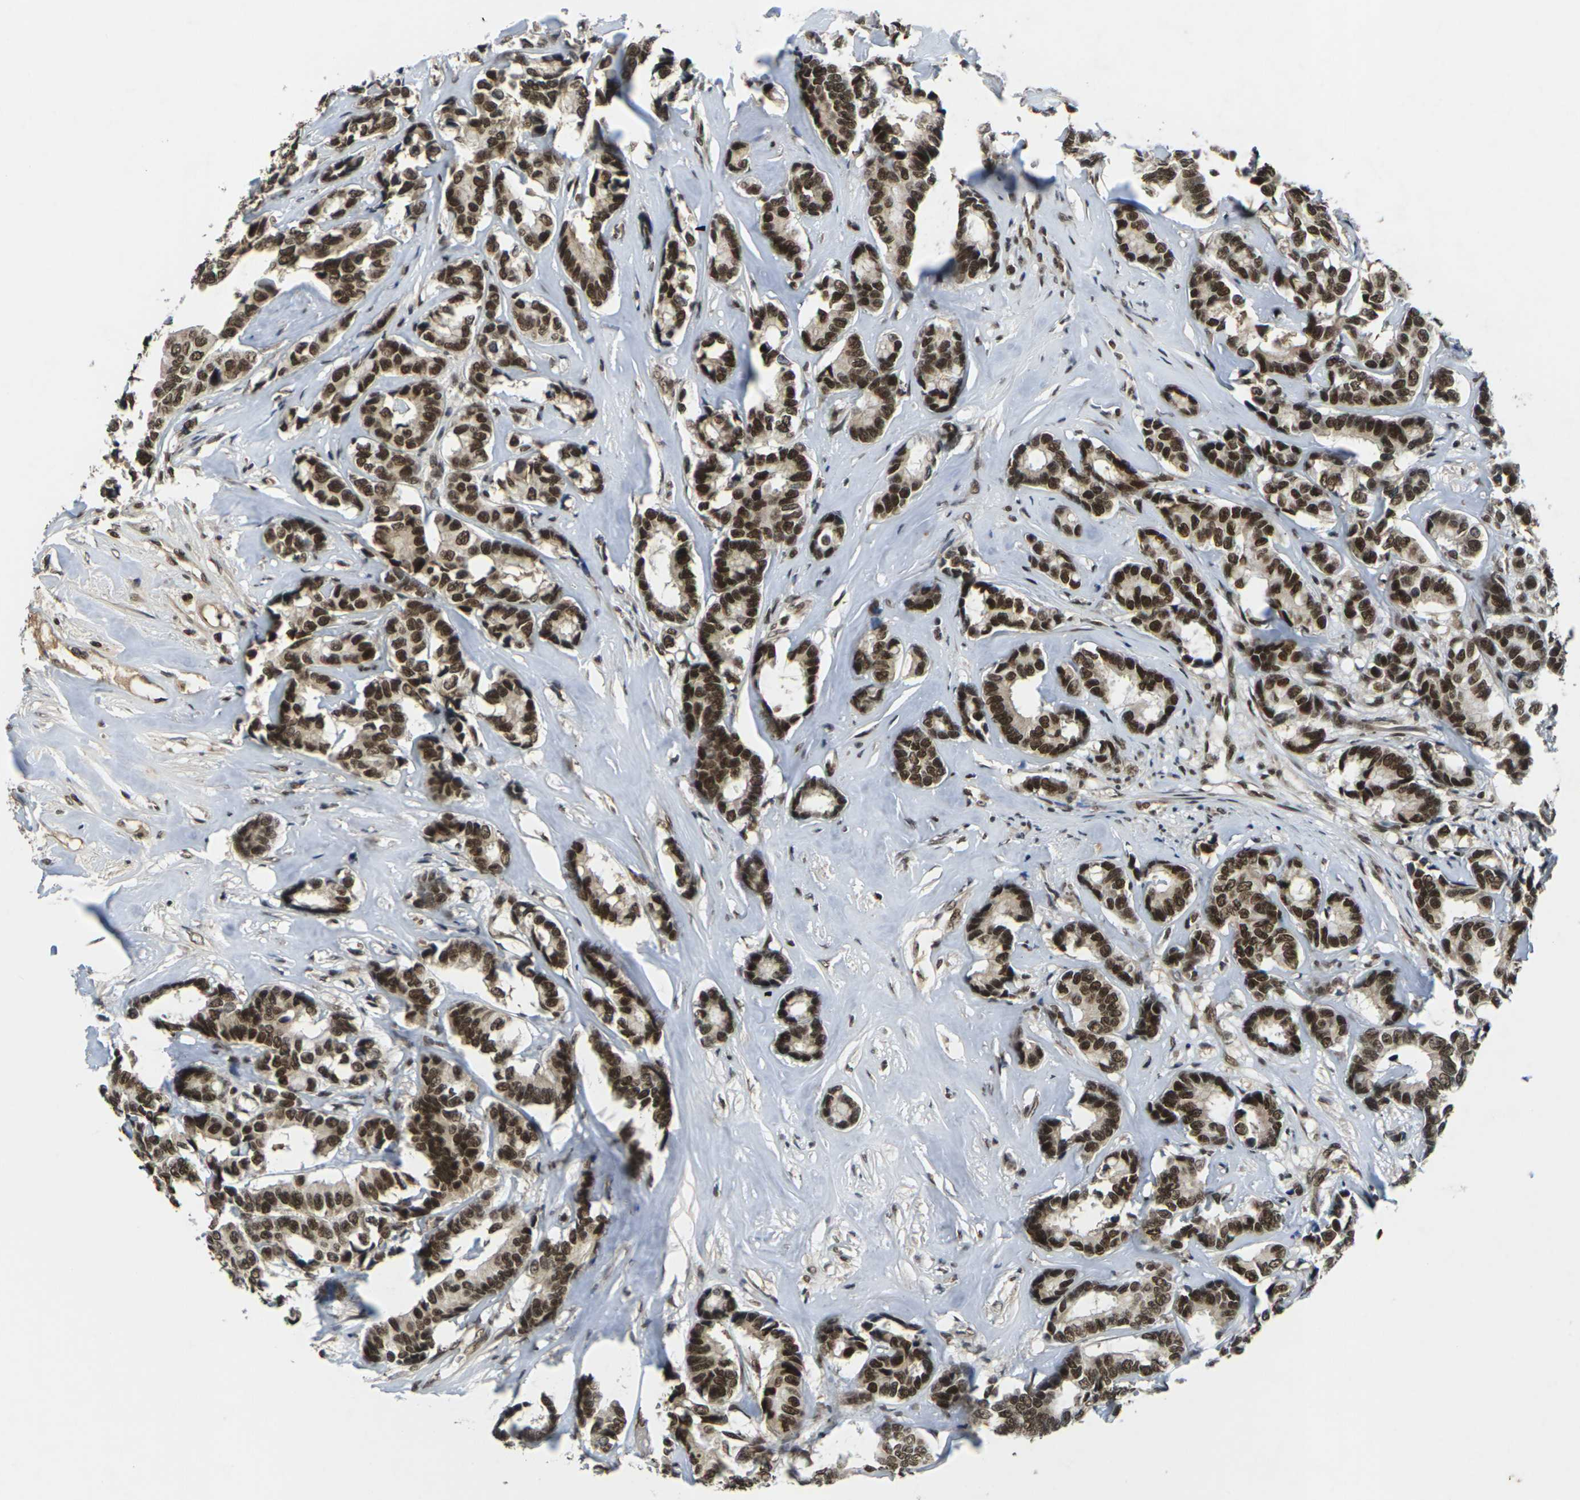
{"staining": {"intensity": "strong", "quantity": ">75%", "location": "nuclear"}, "tissue": "breast cancer", "cell_type": "Tumor cells", "image_type": "cancer", "snomed": [{"axis": "morphology", "description": "Duct carcinoma"}, {"axis": "topography", "description": "Breast"}], "caption": "Immunohistochemistry of breast infiltrating ductal carcinoma reveals high levels of strong nuclear expression in about >75% of tumor cells. (DAB IHC, brown staining for protein, blue staining for nuclei).", "gene": "NELFA", "patient": {"sex": "female", "age": 87}}